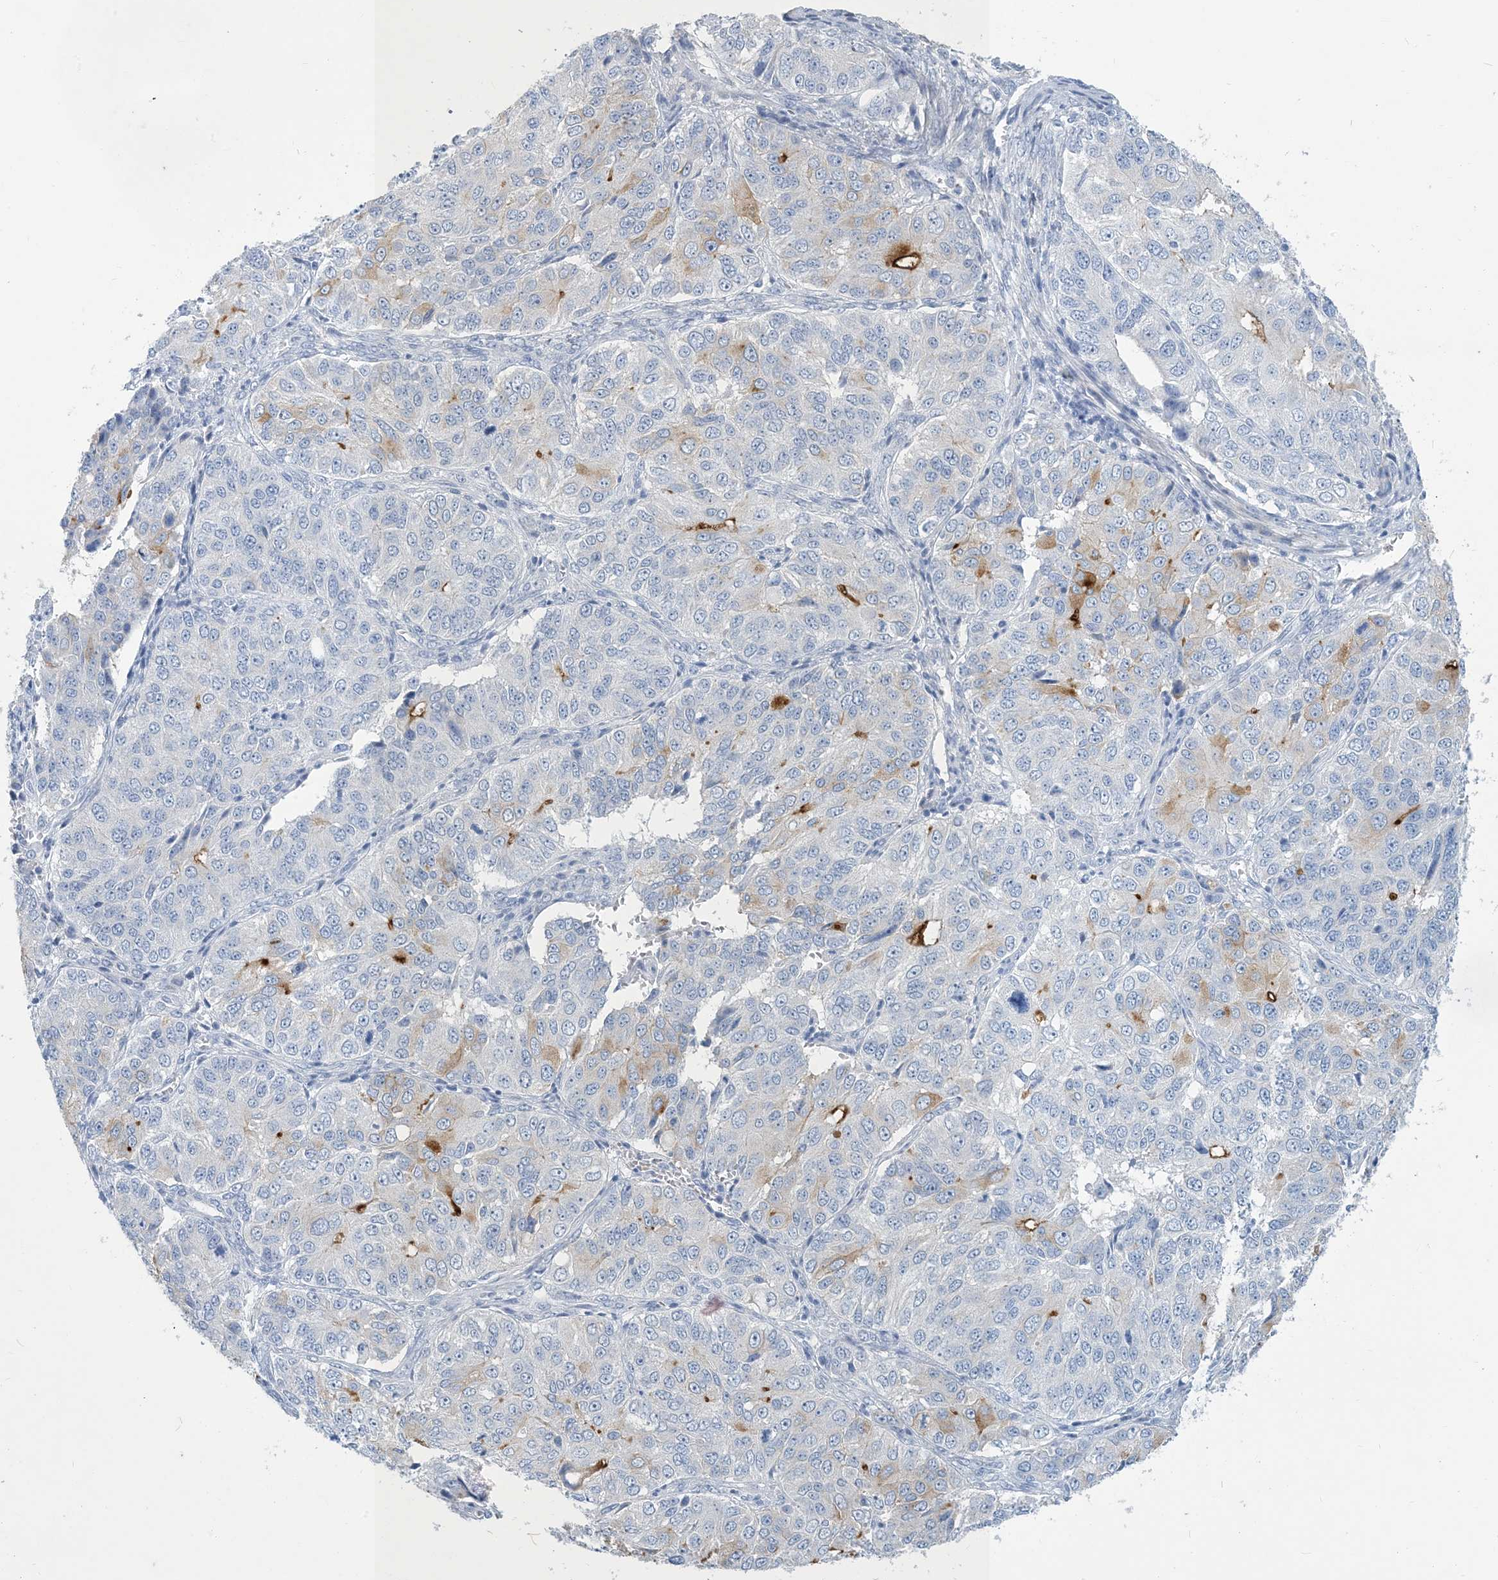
{"staining": {"intensity": "moderate", "quantity": "<25%", "location": "cytoplasmic/membranous"}, "tissue": "ovarian cancer", "cell_type": "Tumor cells", "image_type": "cancer", "snomed": [{"axis": "morphology", "description": "Carcinoma, endometroid"}, {"axis": "topography", "description": "Ovary"}], "caption": "IHC micrograph of neoplastic tissue: human endometroid carcinoma (ovarian) stained using immunohistochemistry demonstrates low levels of moderate protein expression localized specifically in the cytoplasmic/membranous of tumor cells, appearing as a cytoplasmic/membranous brown color.", "gene": "MOXD1", "patient": {"sex": "female", "age": 51}}